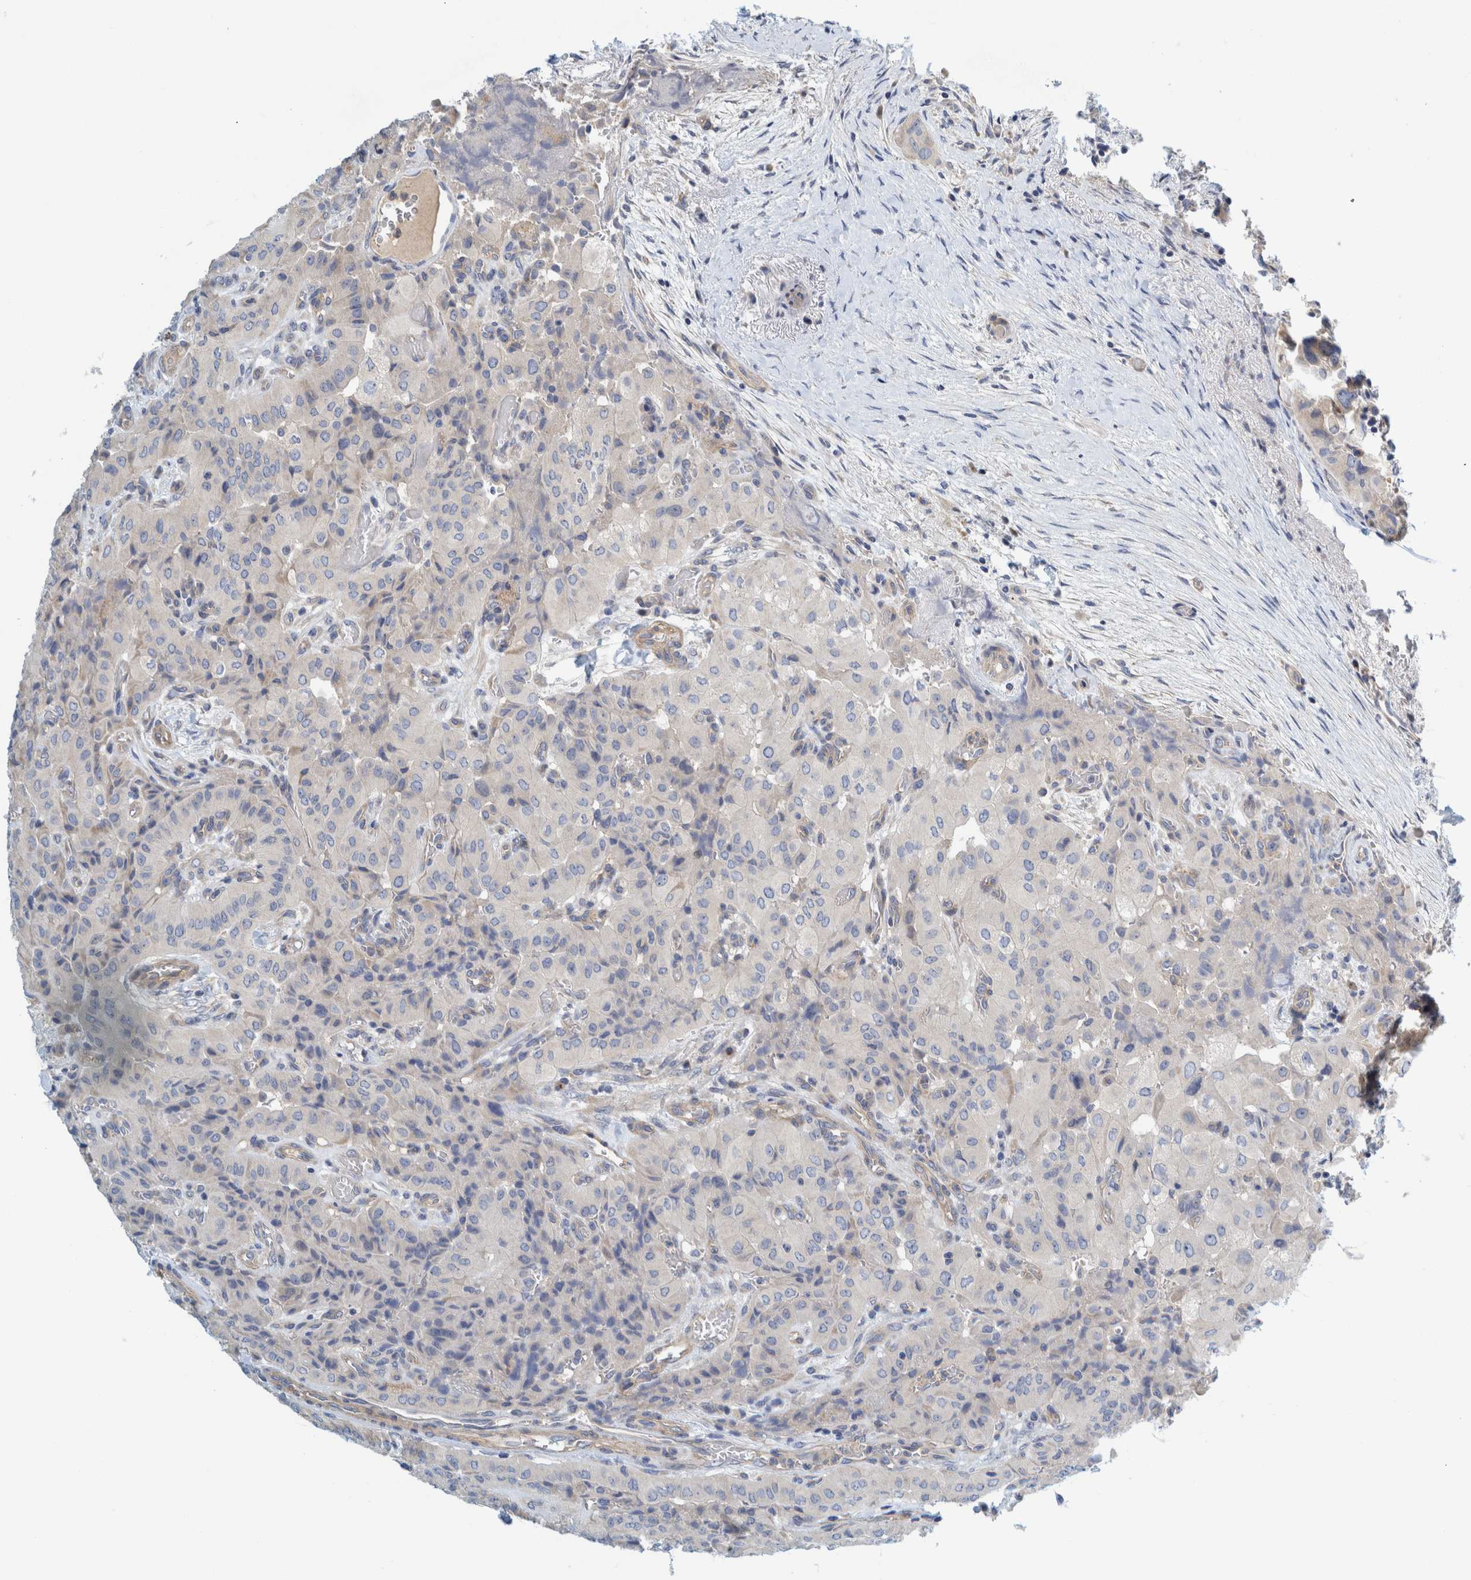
{"staining": {"intensity": "negative", "quantity": "none", "location": "none"}, "tissue": "thyroid cancer", "cell_type": "Tumor cells", "image_type": "cancer", "snomed": [{"axis": "morphology", "description": "Papillary adenocarcinoma, NOS"}, {"axis": "topography", "description": "Thyroid gland"}], "caption": "Micrograph shows no significant protein staining in tumor cells of papillary adenocarcinoma (thyroid). (Brightfield microscopy of DAB immunohistochemistry (IHC) at high magnification).", "gene": "ZNF324B", "patient": {"sex": "female", "age": 59}}